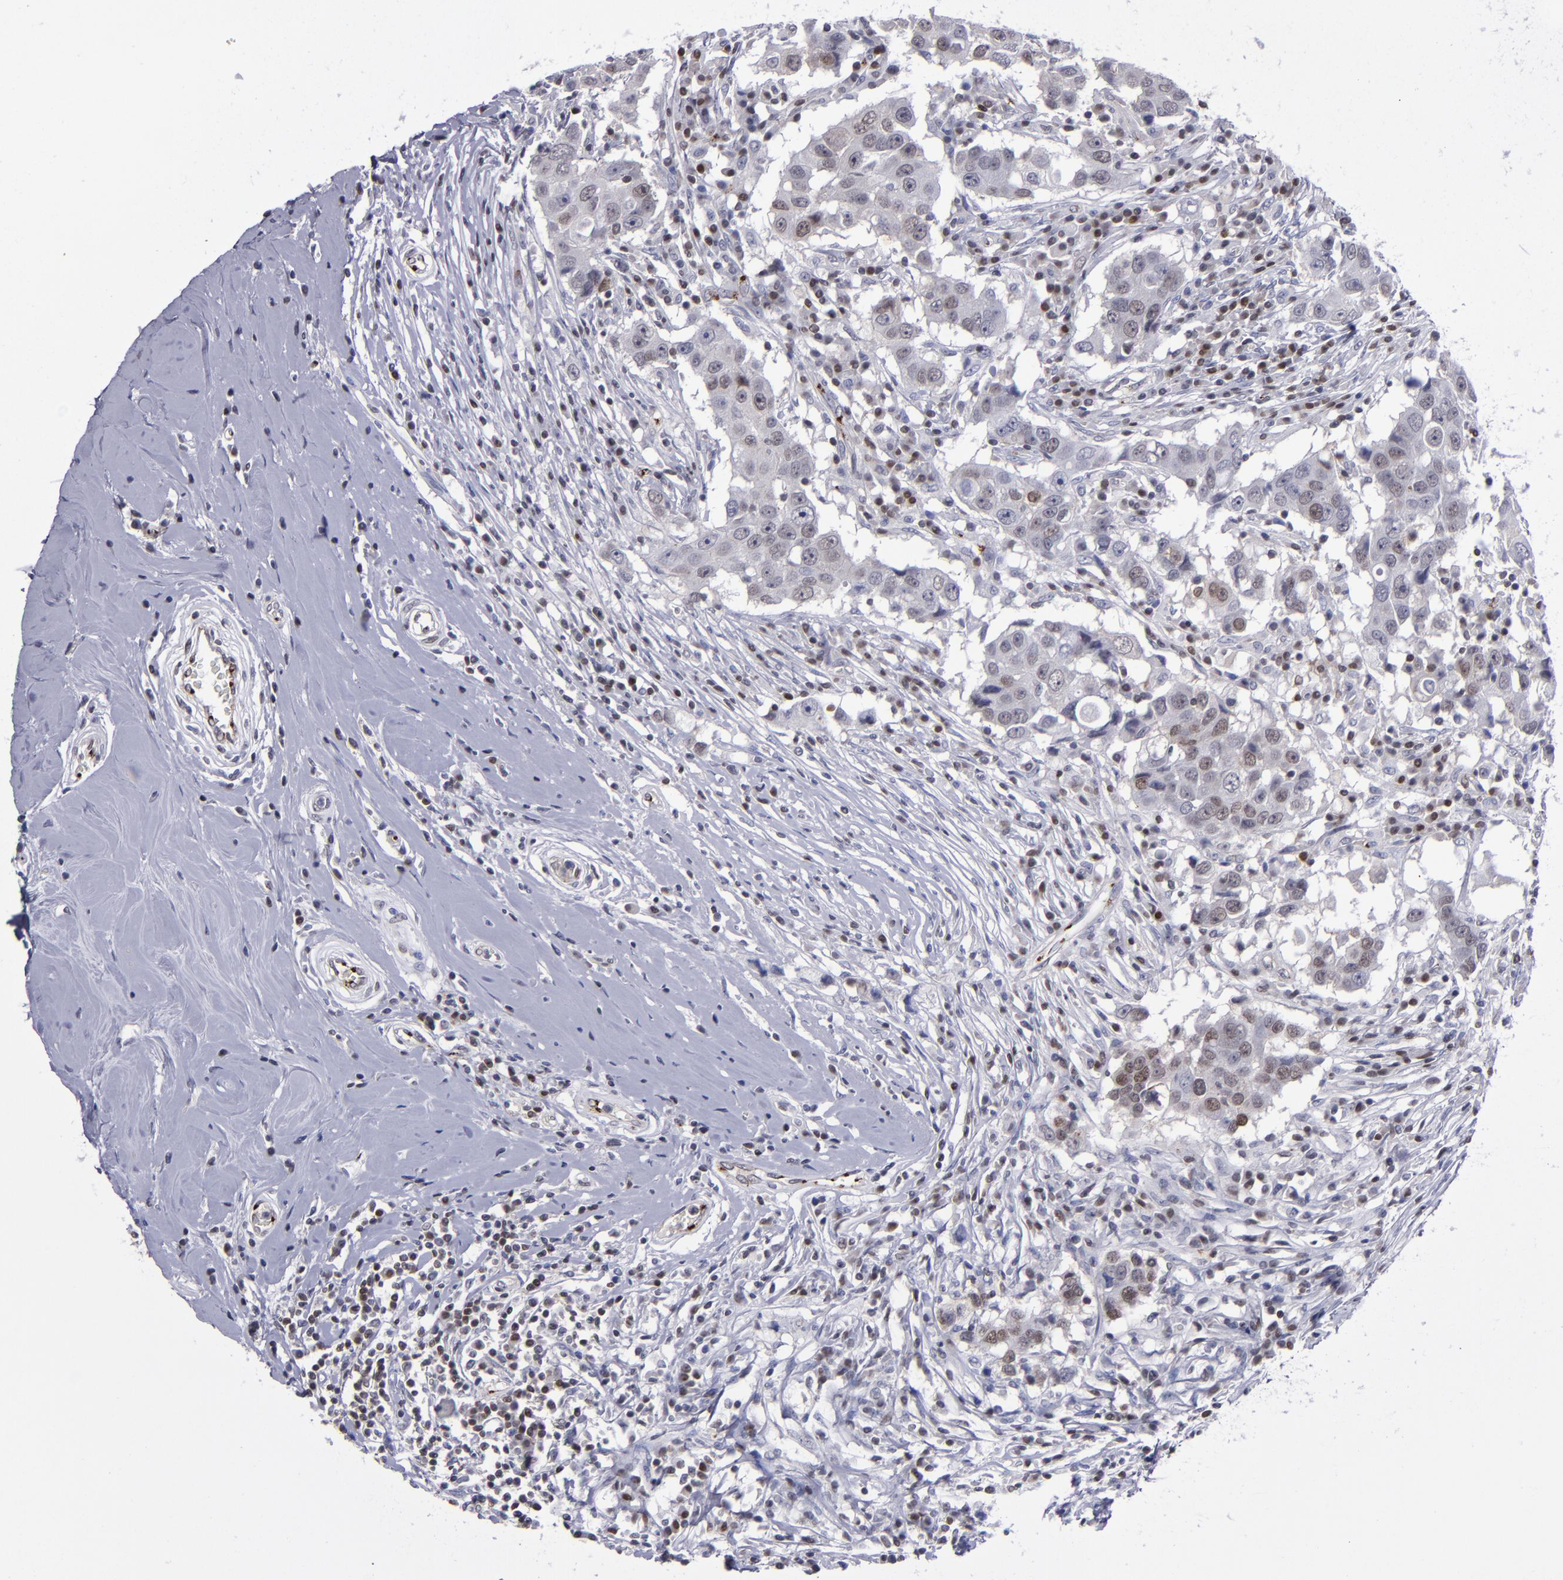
{"staining": {"intensity": "weak", "quantity": ">75%", "location": "nuclear"}, "tissue": "breast cancer", "cell_type": "Tumor cells", "image_type": "cancer", "snomed": [{"axis": "morphology", "description": "Duct carcinoma"}, {"axis": "topography", "description": "Breast"}], "caption": "About >75% of tumor cells in breast invasive ductal carcinoma show weak nuclear protein expression as visualized by brown immunohistochemical staining.", "gene": "MGMT", "patient": {"sex": "female", "age": 27}}